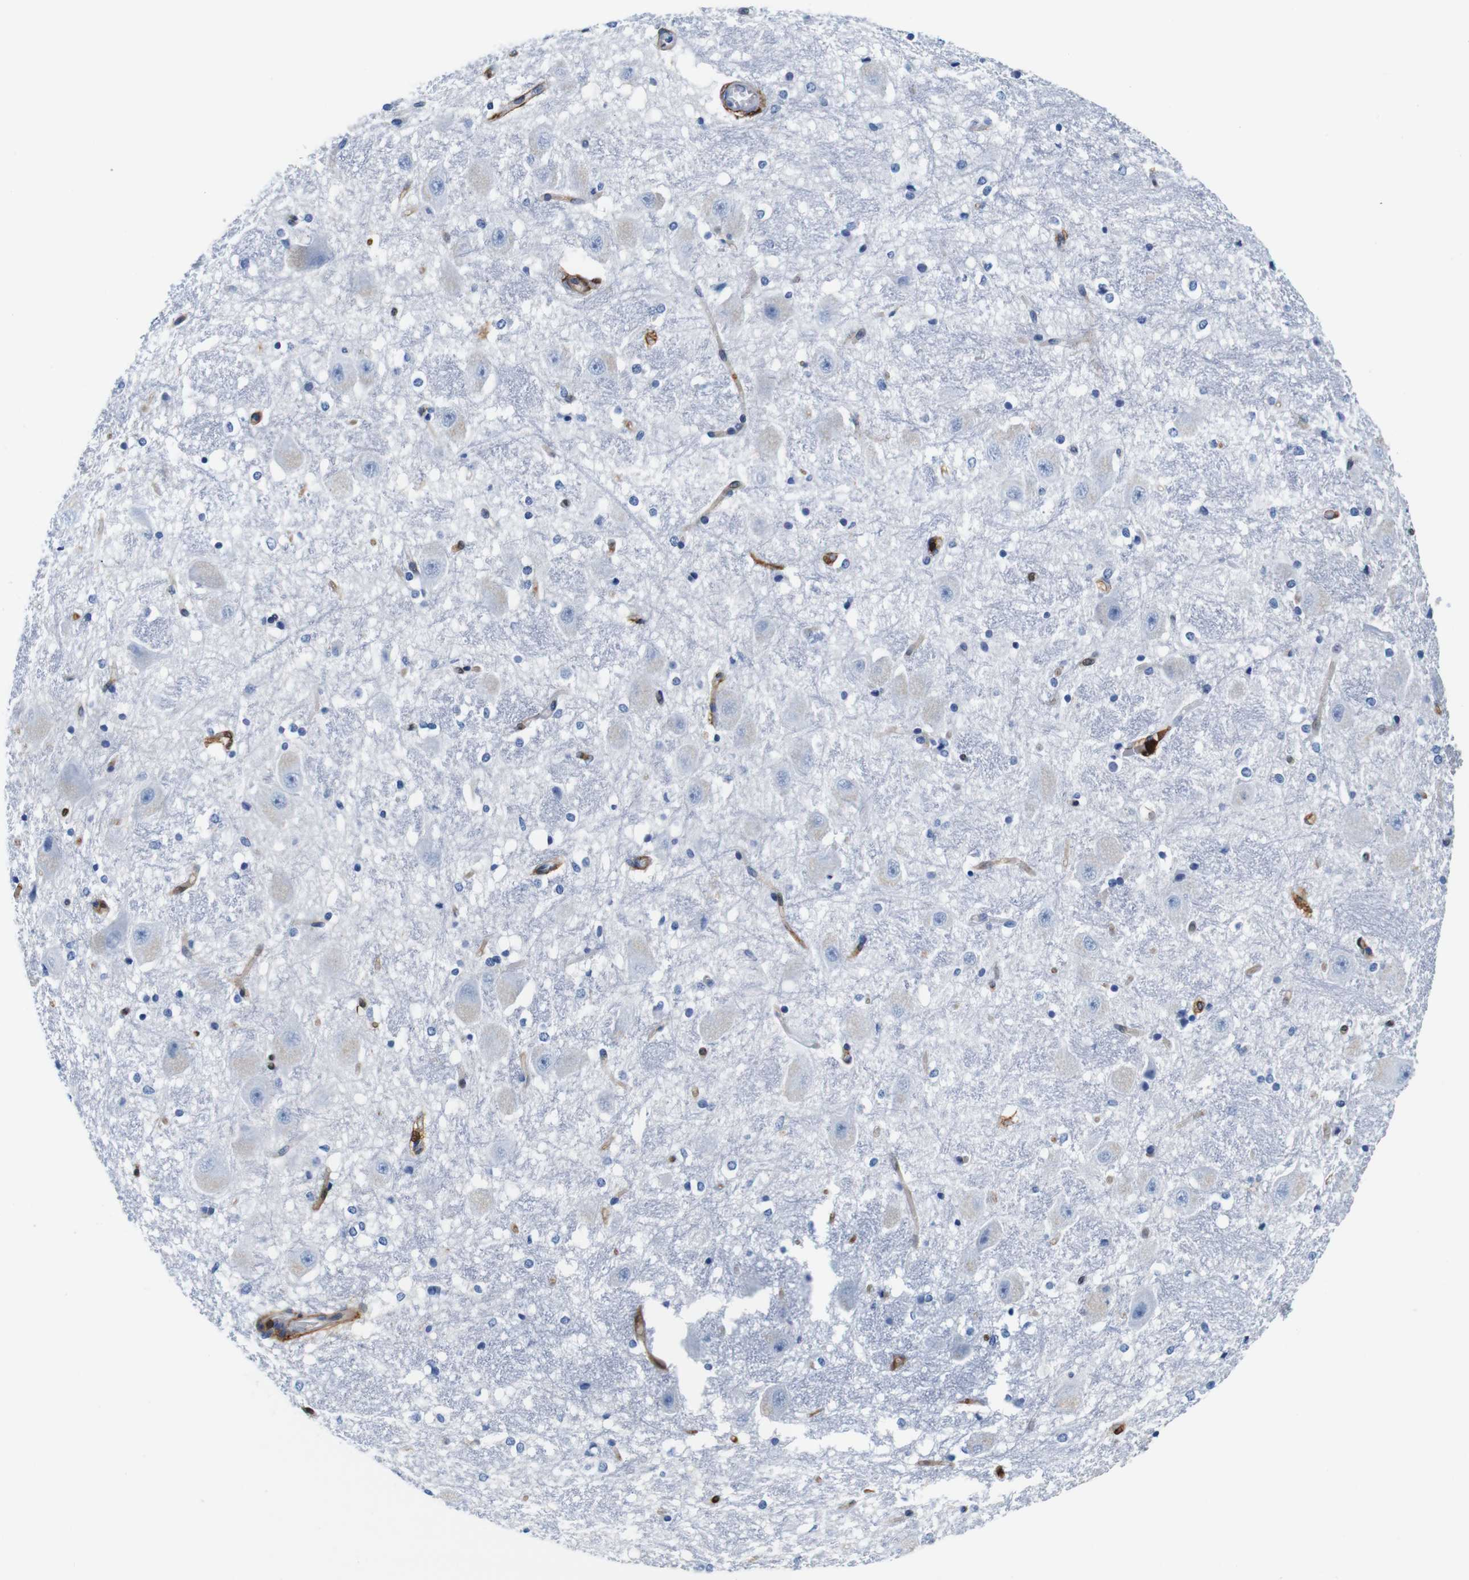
{"staining": {"intensity": "negative", "quantity": "none", "location": "none"}, "tissue": "hippocampus", "cell_type": "Glial cells", "image_type": "normal", "snomed": [{"axis": "morphology", "description": "Normal tissue, NOS"}, {"axis": "topography", "description": "Hippocampus"}], "caption": "Immunohistochemical staining of normal human hippocampus exhibits no significant staining in glial cells.", "gene": "ANXA1", "patient": {"sex": "female", "age": 19}}